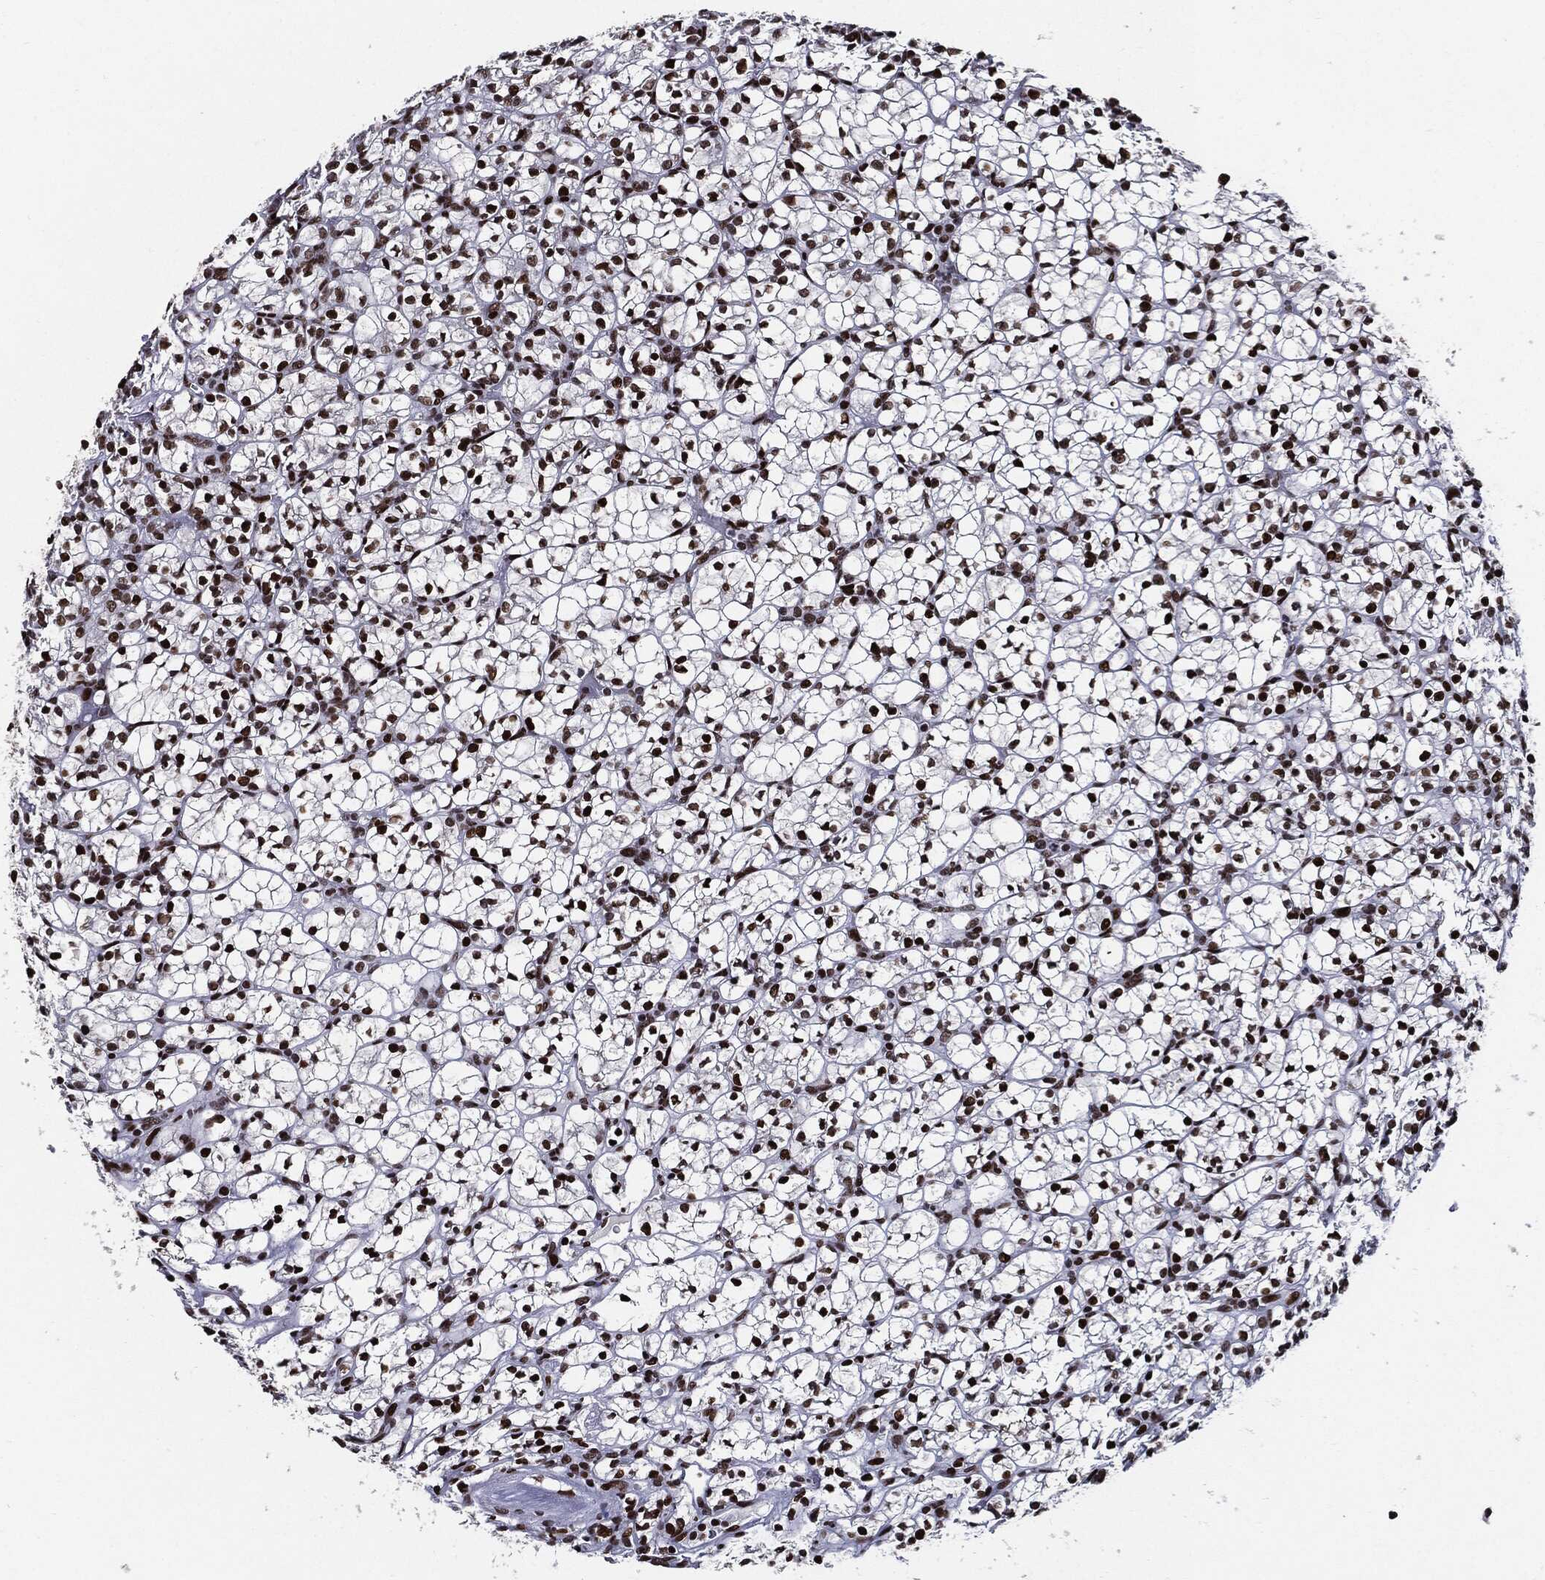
{"staining": {"intensity": "strong", "quantity": "25%-75%", "location": "nuclear"}, "tissue": "renal cancer", "cell_type": "Tumor cells", "image_type": "cancer", "snomed": [{"axis": "morphology", "description": "Adenocarcinoma, NOS"}, {"axis": "topography", "description": "Kidney"}], "caption": "Protein expression analysis of renal cancer displays strong nuclear expression in approximately 25%-75% of tumor cells. The staining was performed using DAB to visualize the protein expression in brown, while the nuclei were stained in blue with hematoxylin (Magnification: 20x).", "gene": "ZFP91", "patient": {"sex": "female", "age": 89}}